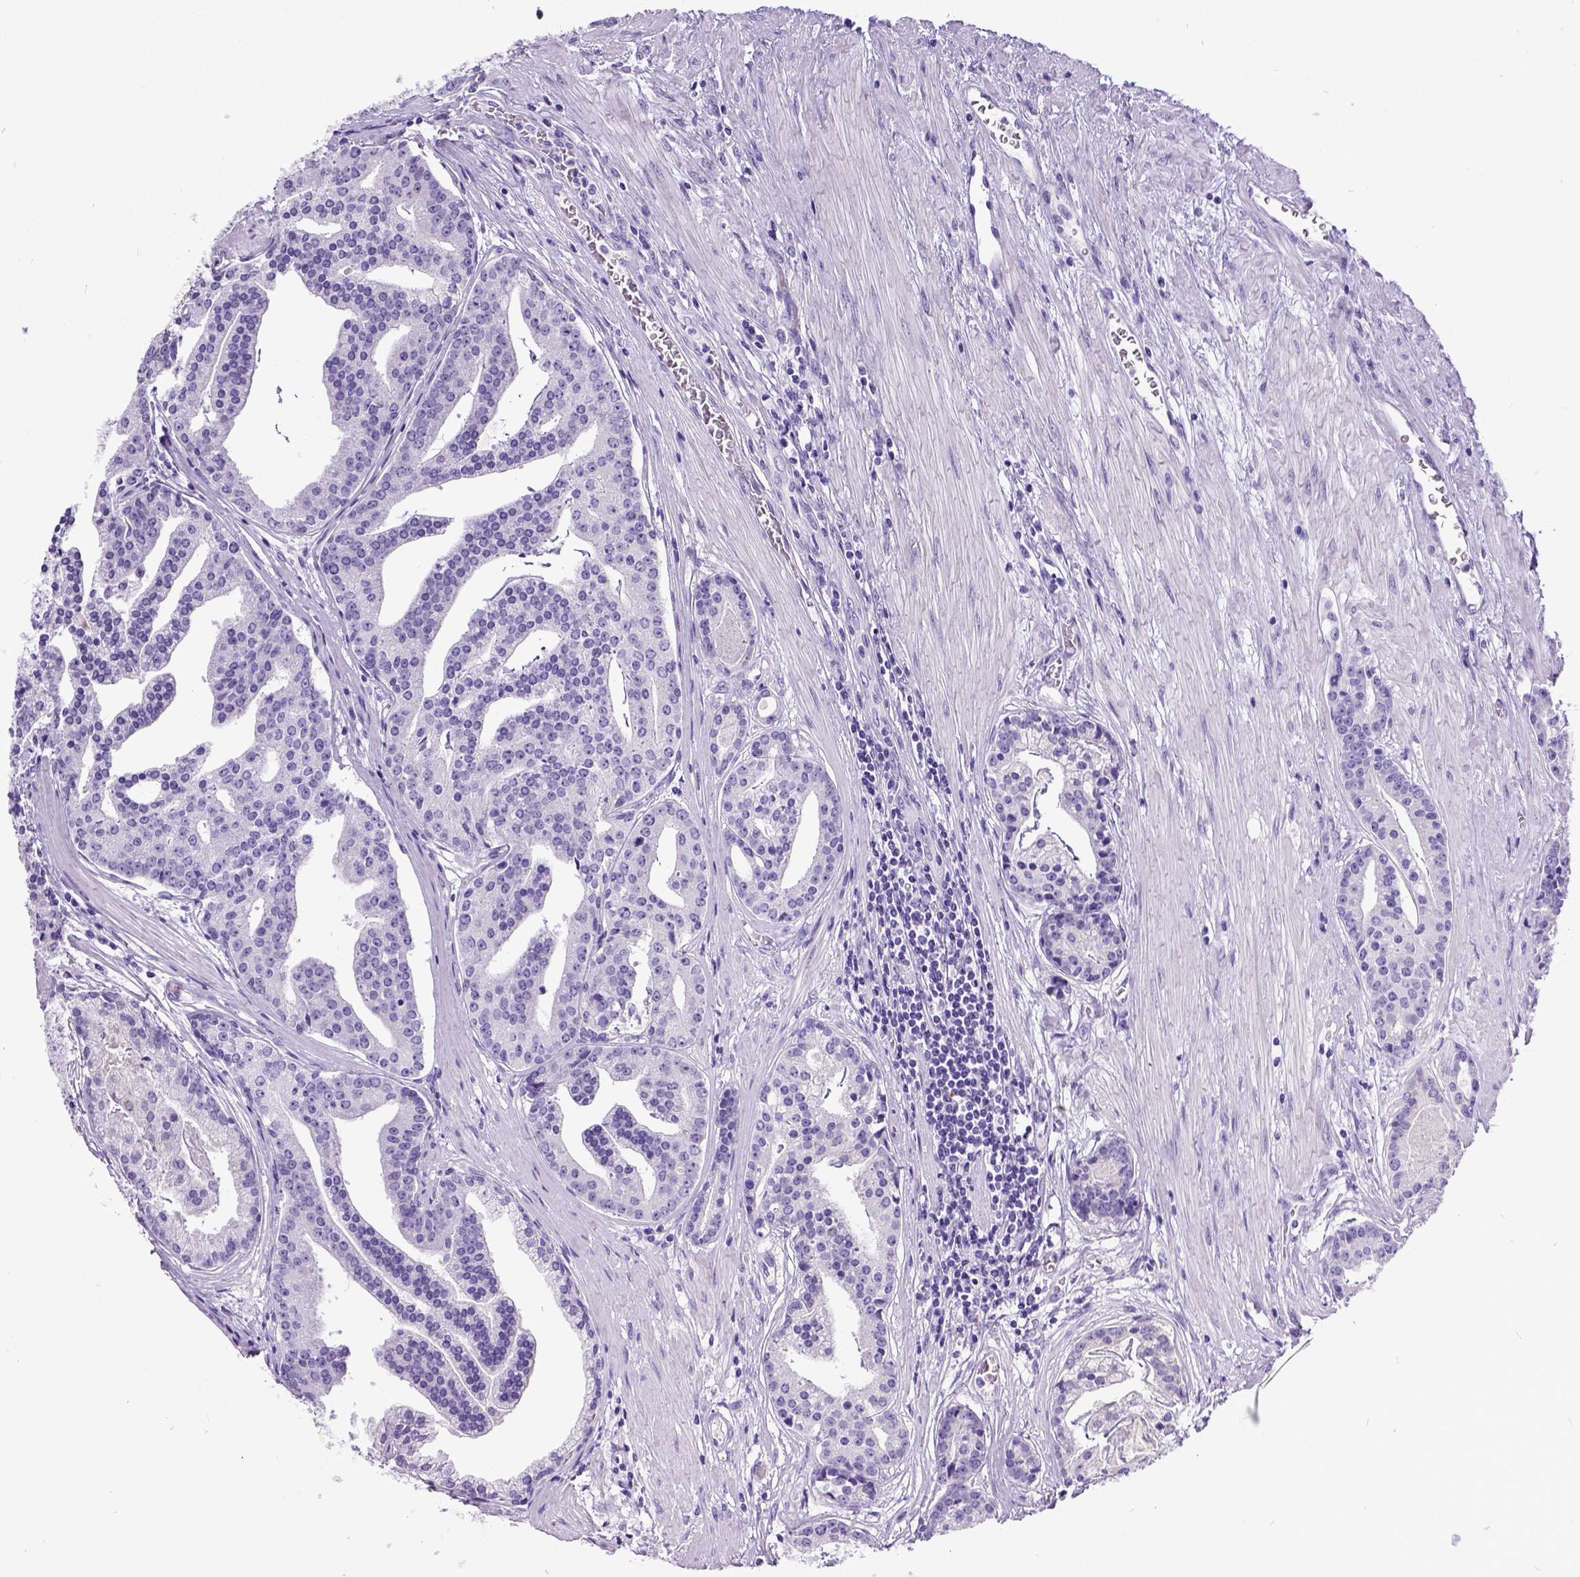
{"staining": {"intensity": "negative", "quantity": "none", "location": "none"}, "tissue": "prostate cancer", "cell_type": "Tumor cells", "image_type": "cancer", "snomed": [{"axis": "morphology", "description": "Adenocarcinoma, NOS"}, {"axis": "topography", "description": "Prostate and seminal vesicle, NOS"}, {"axis": "topography", "description": "Prostate"}], "caption": "Prostate cancer (adenocarcinoma) was stained to show a protein in brown. There is no significant positivity in tumor cells.", "gene": "SATB2", "patient": {"sex": "male", "age": 44}}